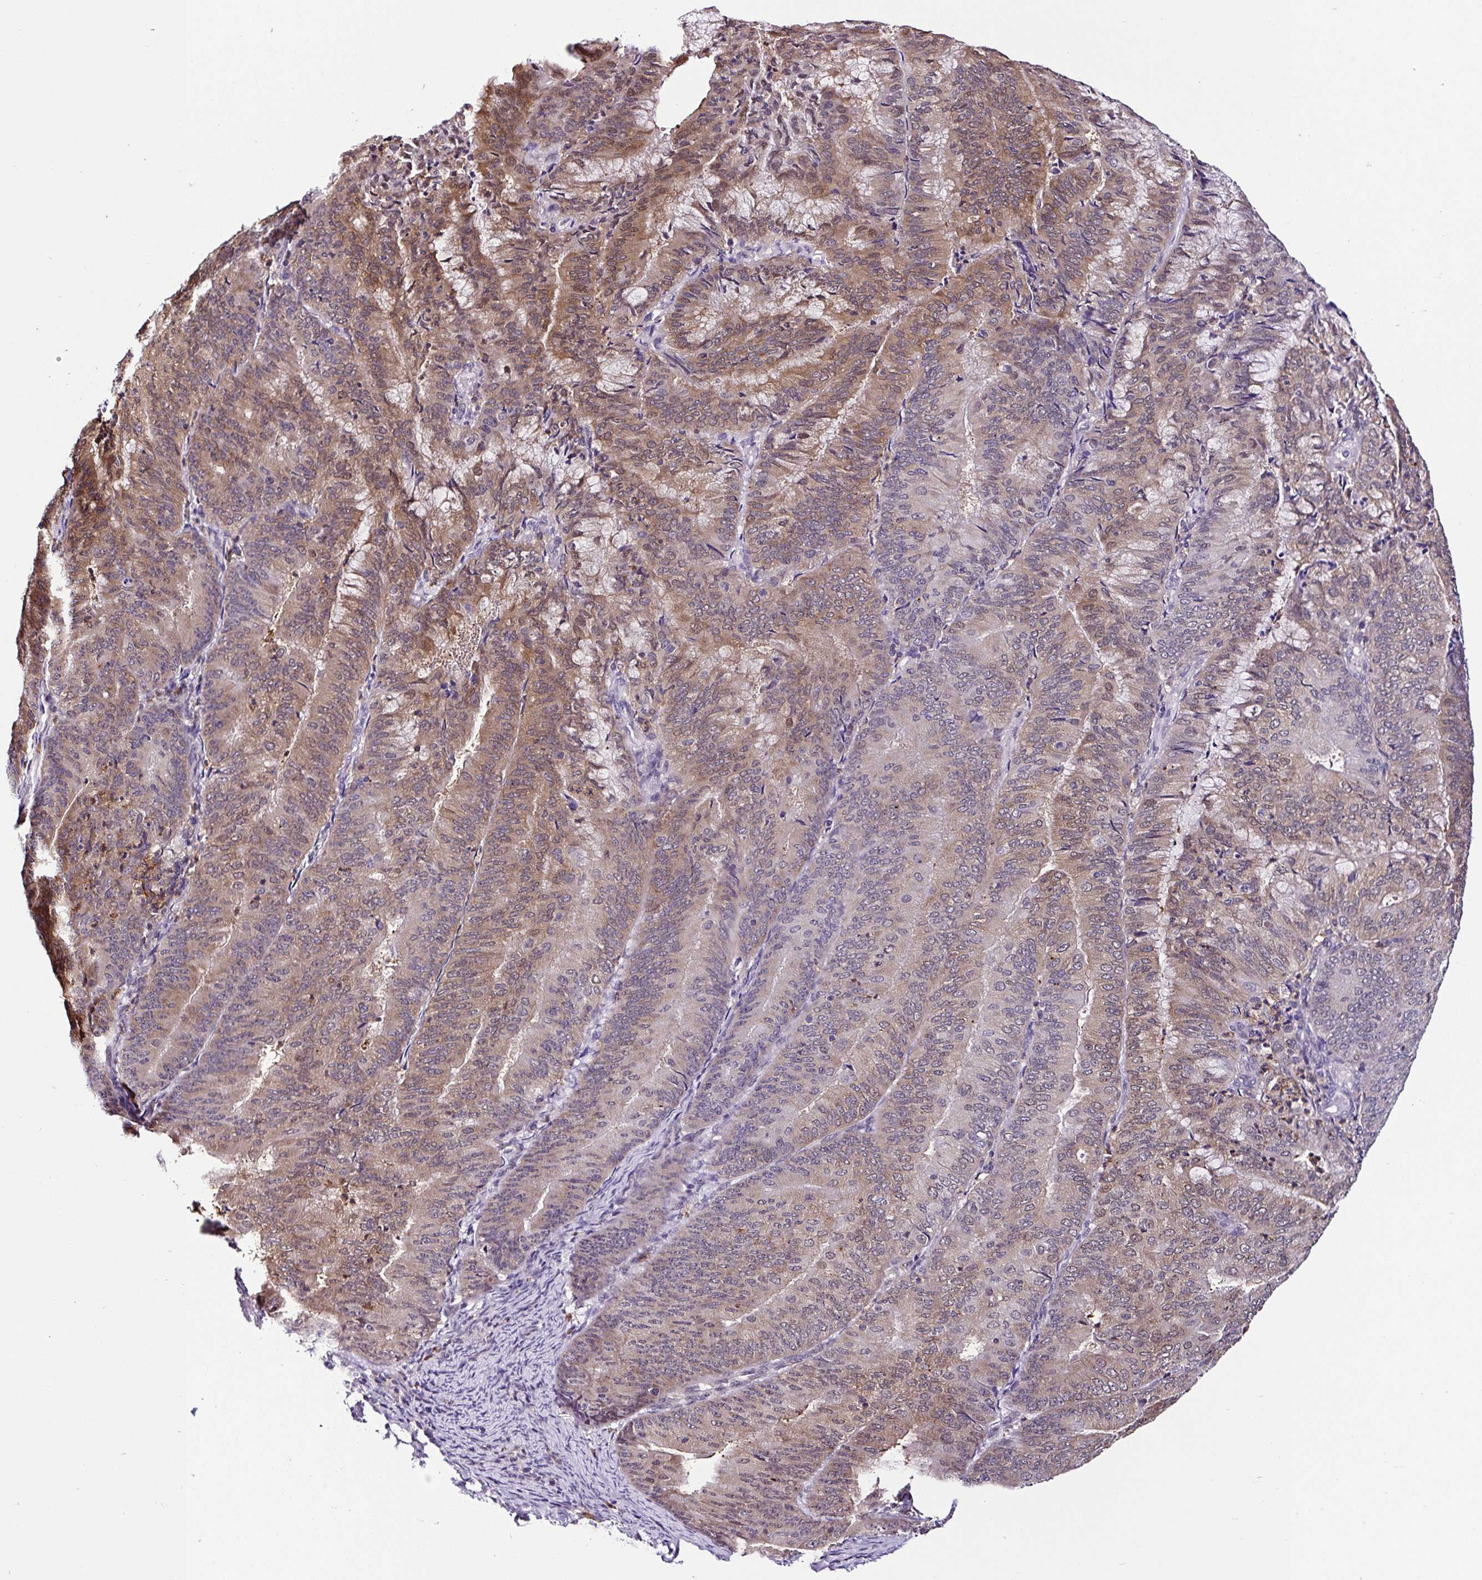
{"staining": {"intensity": "moderate", "quantity": "25%-75%", "location": "cytoplasmic/membranous,nuclear"}, "tissue": "endometrial cancer", "cell_type": "Tumor cells", "image_type": "cancer", "snomed": [{"axis": "morphology", "description": "Adenocarcinoma, NOS"}, {"axis": "topography", "description": "Endometrium"}], "caption": "Human endometrial cancer (adenocarcinoma) stained with a brown dye demonstrates moderate cytoplasmic/membranous and nuclear positive staining in about 25%-75% of tumor cells.", "gene": "PIN4", "patient": {"sex": "female", "age": 57}}